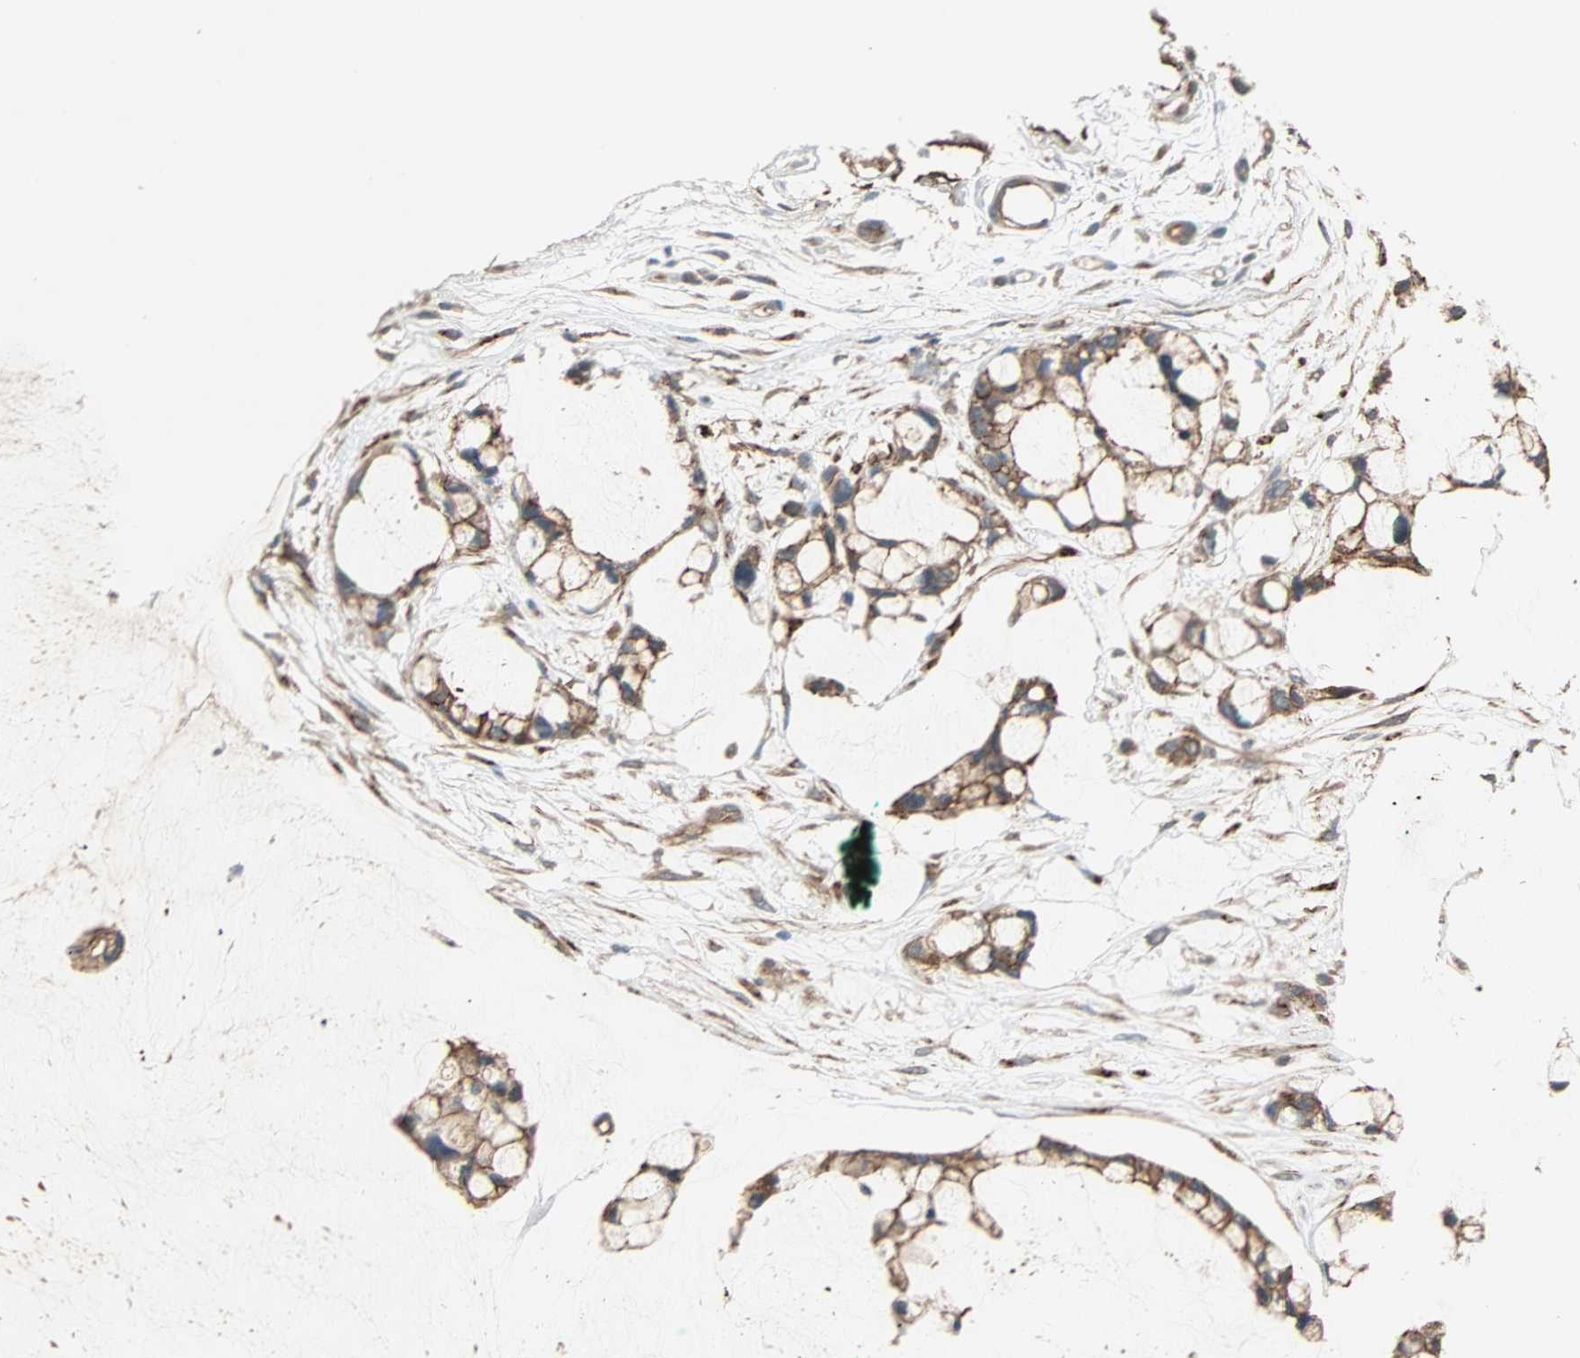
{"staining": {"intensity": "moderate", "quantity": ">75%", "location": "cytoplasmic/membranous"}, "tissue": "ovarian cancer", "cell_type": "Tumor cells", "image_type": "cancer", "snomed": [{"axis": "morphology", "description": "Cystadenocarcinoma, mucinous, NOS"}, {"axis": "topography", "description": "Ovary"}], "caption": "Human mucinous cystadenocarcinoma (ovarian) stained with a brown dye displays moderate cytoplasmic/membranous positive positivity in about >75% of tumor cells.", "gene": "MAP3K21", "patient": {"sex": "female", "age": 39}}